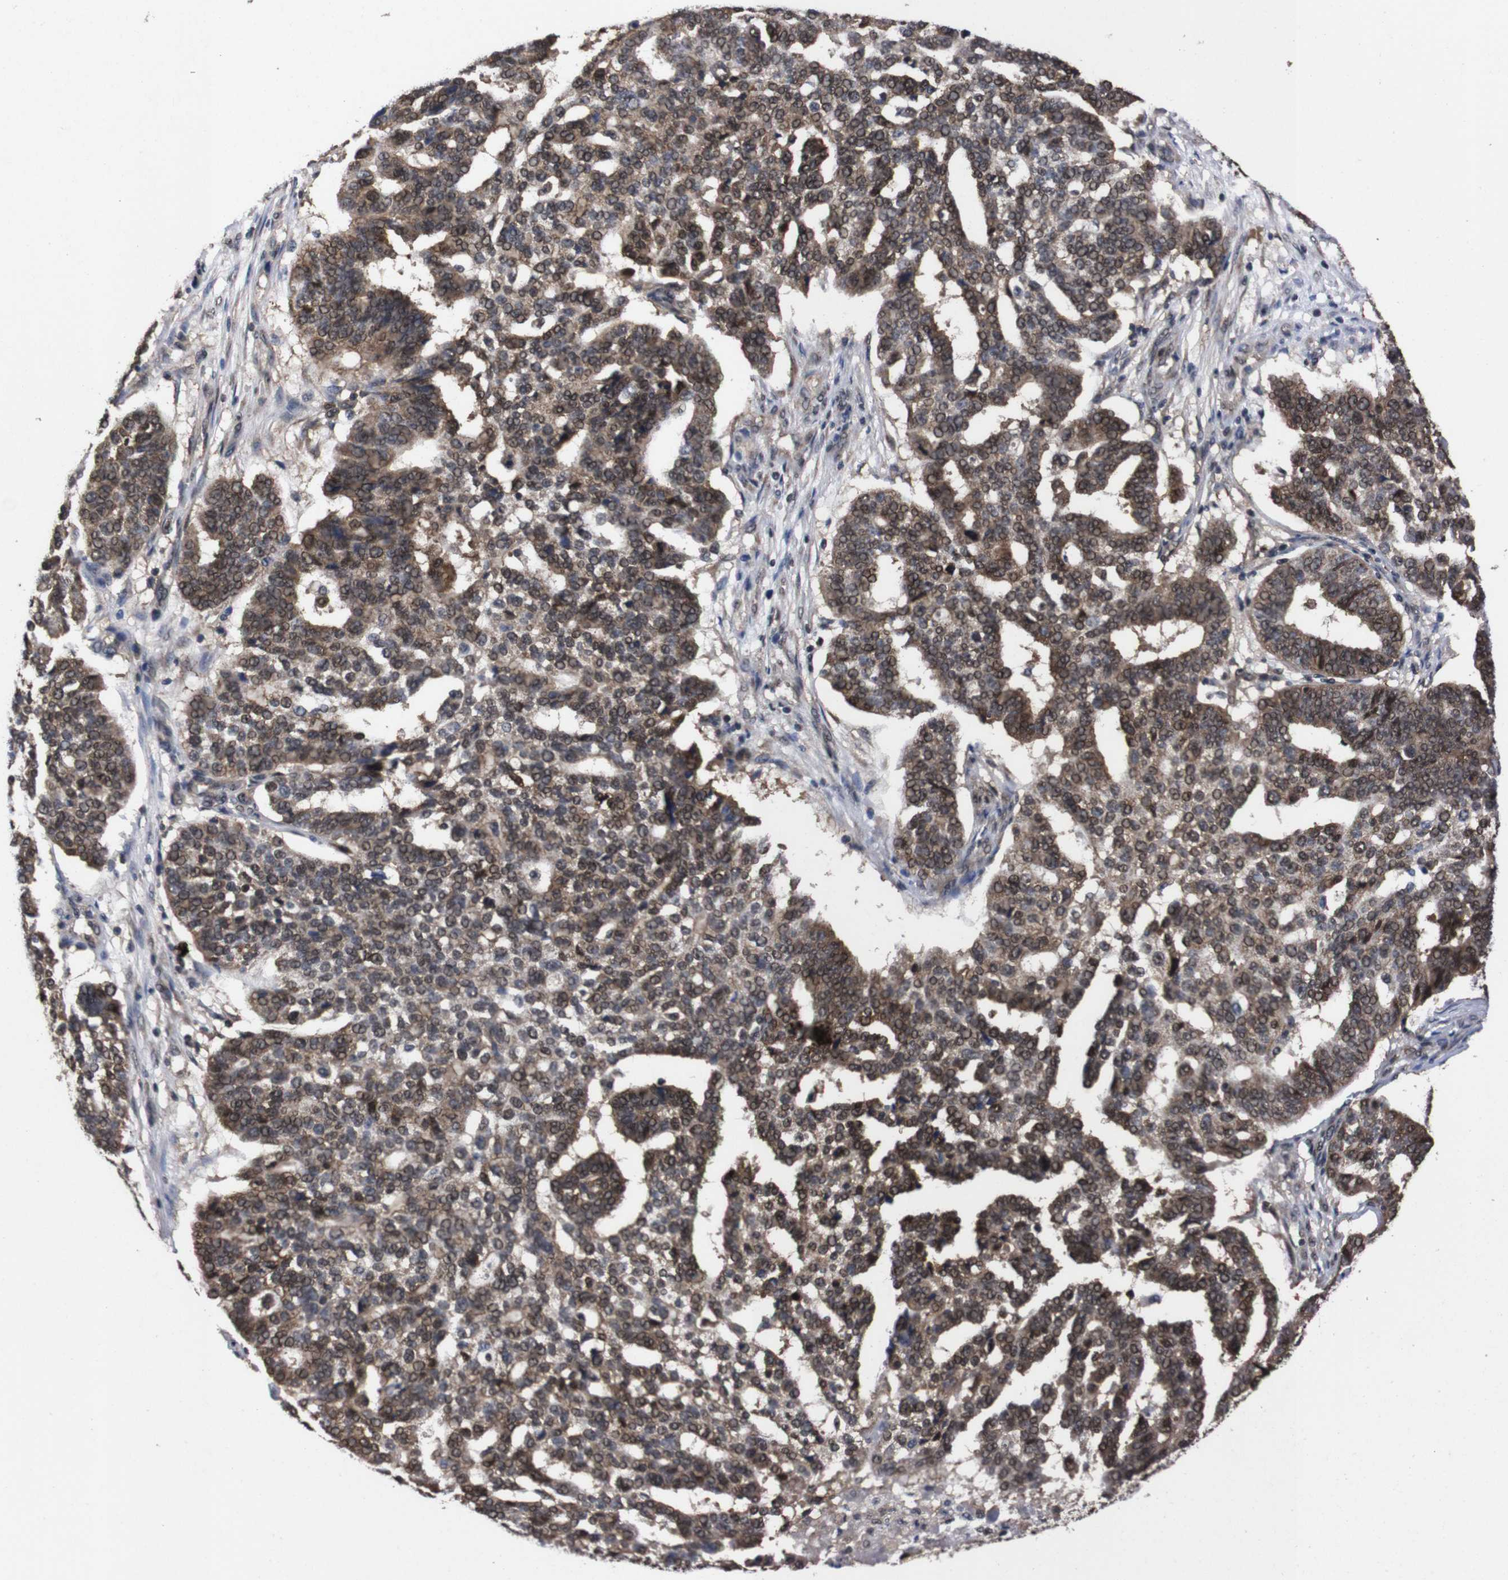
{"staining": {"intensity": "moderate", "quantity": ">75%", "location": "cytoplasmic/membranous,nuclear"}, "tissue": "ovarian cancer", "cell_type": "Tumor cells", "image_type": "cancer", "snomed": [{"axis": "morphology", "description": "Cystadenocarcinoma, serous, NOS"}, {"axis": "topography", "description": "Ovary"}], "caption": "Serous cystadenocarcinoma (ovarian) stained with DAB IHC shows medium levels of moderate cytoplasmic/membranous and nuclear expression in about >75% of tumor cells.", "gene": "UBQLN2", "patient": {"sex": "female", "age": 59}}